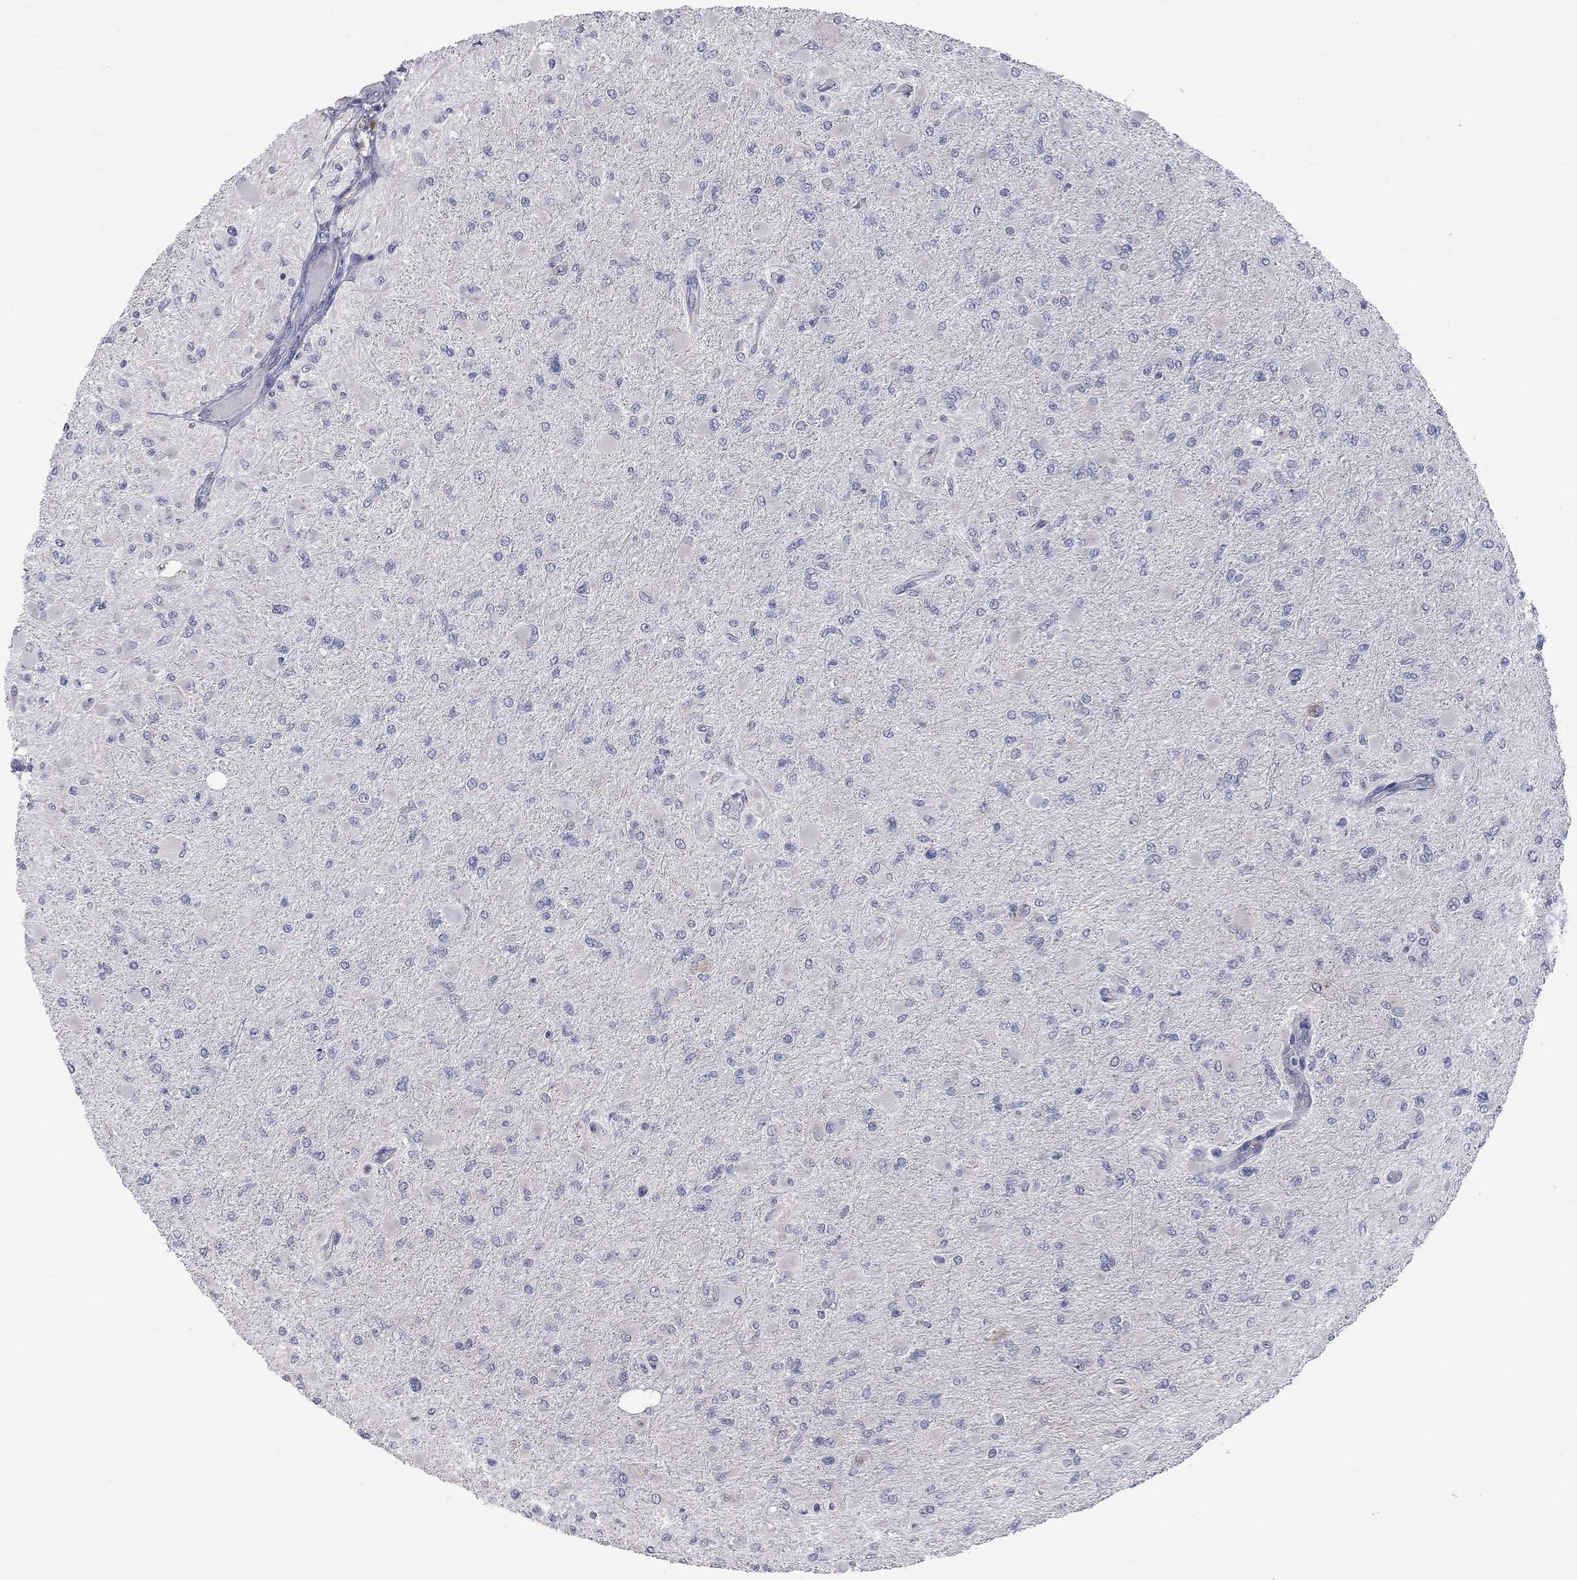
{"staining": {"intensity": "negative", "quantity": "none", "location": "none"}, "tissue": "glioma", "cell_type": "Tumor cells", "image_type": "cancer", "snomed": [{"axis": "morphology", "description": "Glioma, malignant, High grade"}, {"axis": "topography", "description": "Cerebral cortex"}], "caption": "The immunohistochemistry (IHC) image has no significant staining in tumor cells of glioma tissue.", "gene": "OPRK1", "patient": {"sex": "female", "age": 36}}